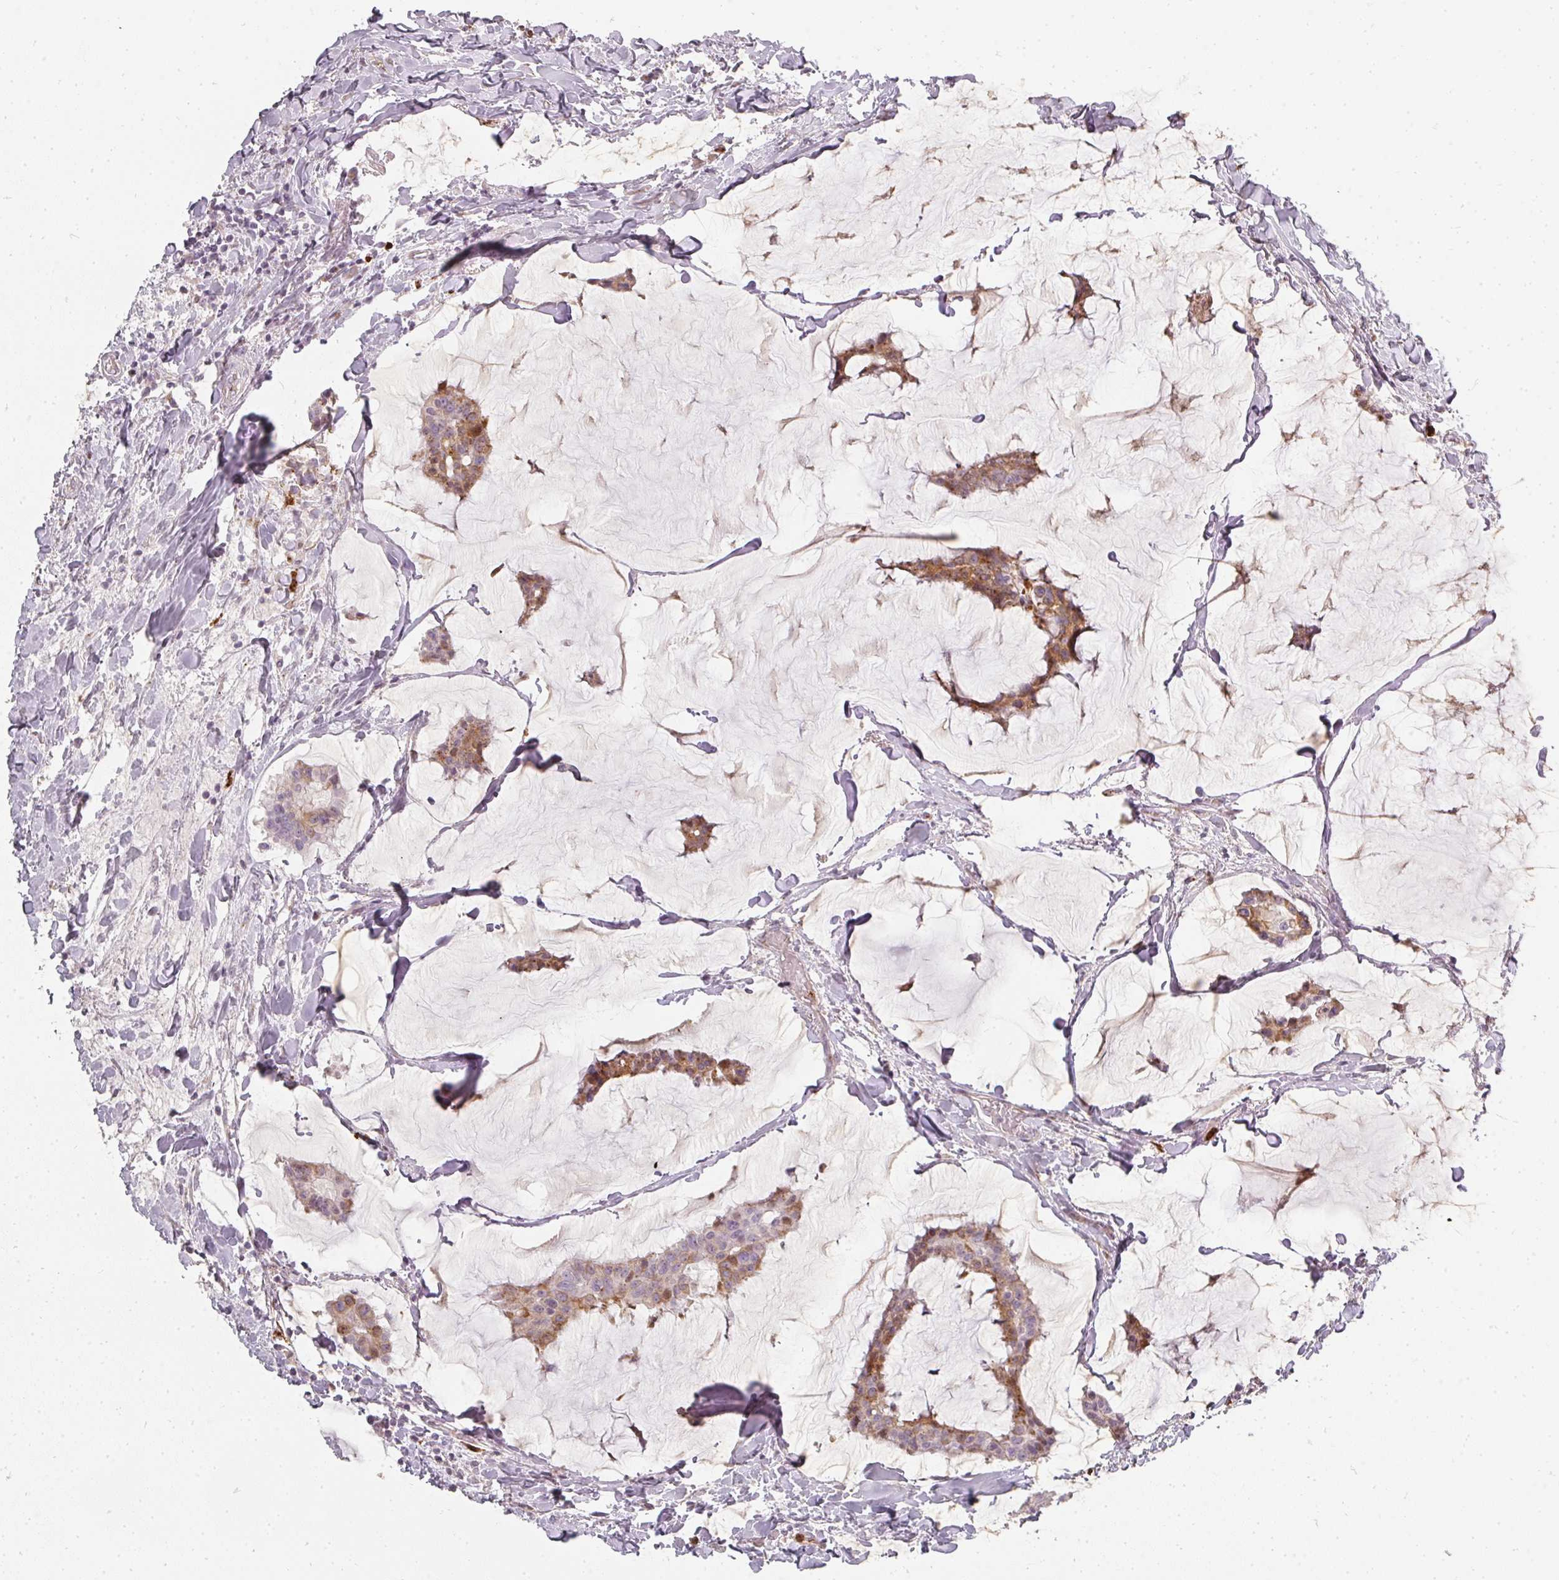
{"staining": {"intensity": "moderate", "quantity": "25%-75%", "location": "cytoplasmic/membranous"}, "tissue": "breast cancer", "cell_type": "Tumor cells", "image_type": "cancer", "snomed": [{"axis": "morphology", "description": "Duct carcinoma"}, {"axis": "topography", "description": "Breast"}], "caption": "The histopathology image exhibits a brown stain indicating the presence of a protein in the cytoplasmic/membranous of tumor cells in breast cancer (infiltrating ductal carcinoma).", "gene": "BIK", "patient": {"sex": "female", "age": 93}}